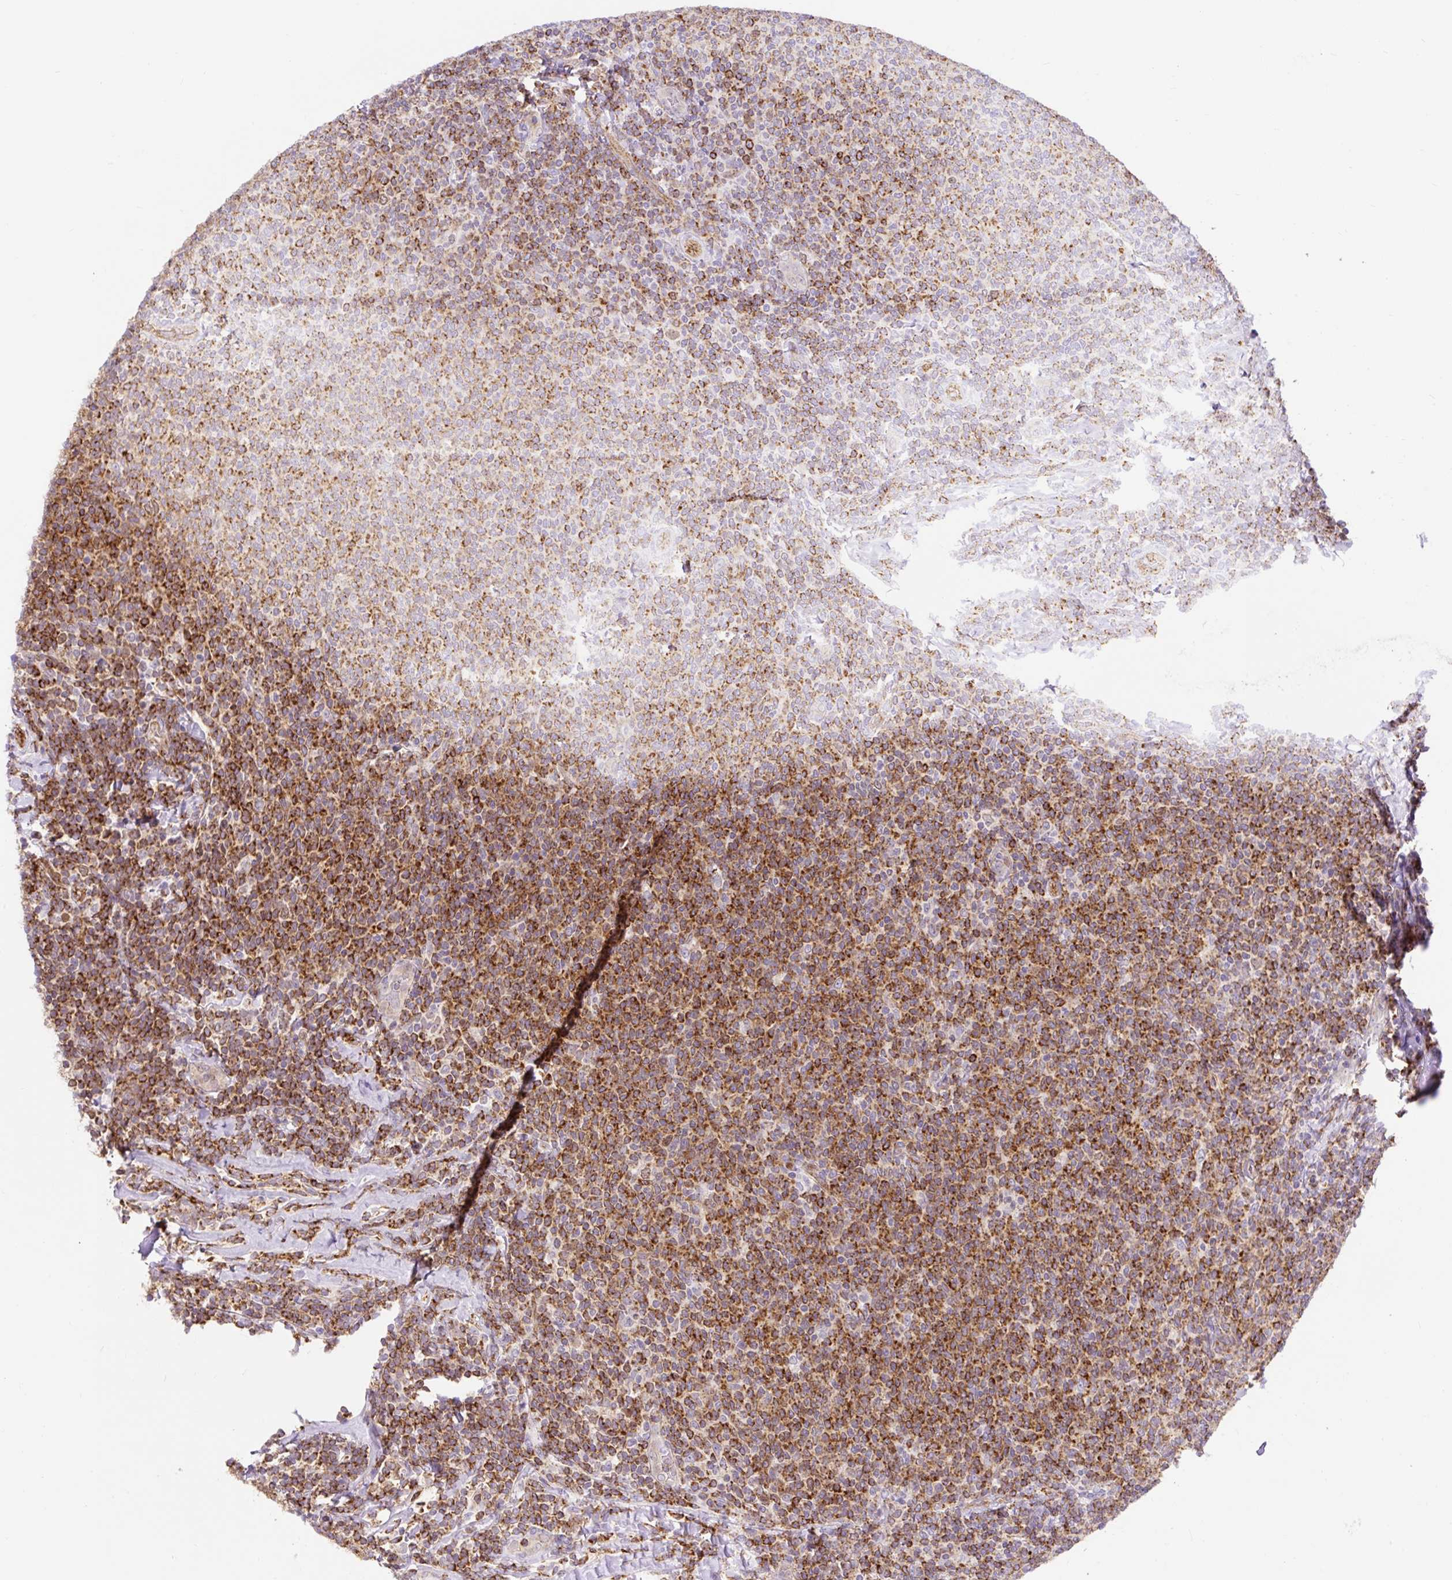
{"staining": {"intensity": "strong", "quantity": "25%-75%", "location": "cytoplasmic/membranous"}, "tissue": "lymphoma", "cell_type": "Tumor cells", "image_type": "cancer", "snomed": [{"axis": "morphology", "description": "Malignant lymphoma, non-Hodgkin's type, Low grade"}, {"axis": "topography", "description": "Lymph node"}], "caption": "Brown immunohistochemical staining in malignant lymphoma, non-Hodgkin's type (low-grade) displays strong cytoplasmic/membranous expression in approximately 25%-75% of tumor cells.", "gene": "HIP1R", "patient": {"sex": "male", "age": 52}}